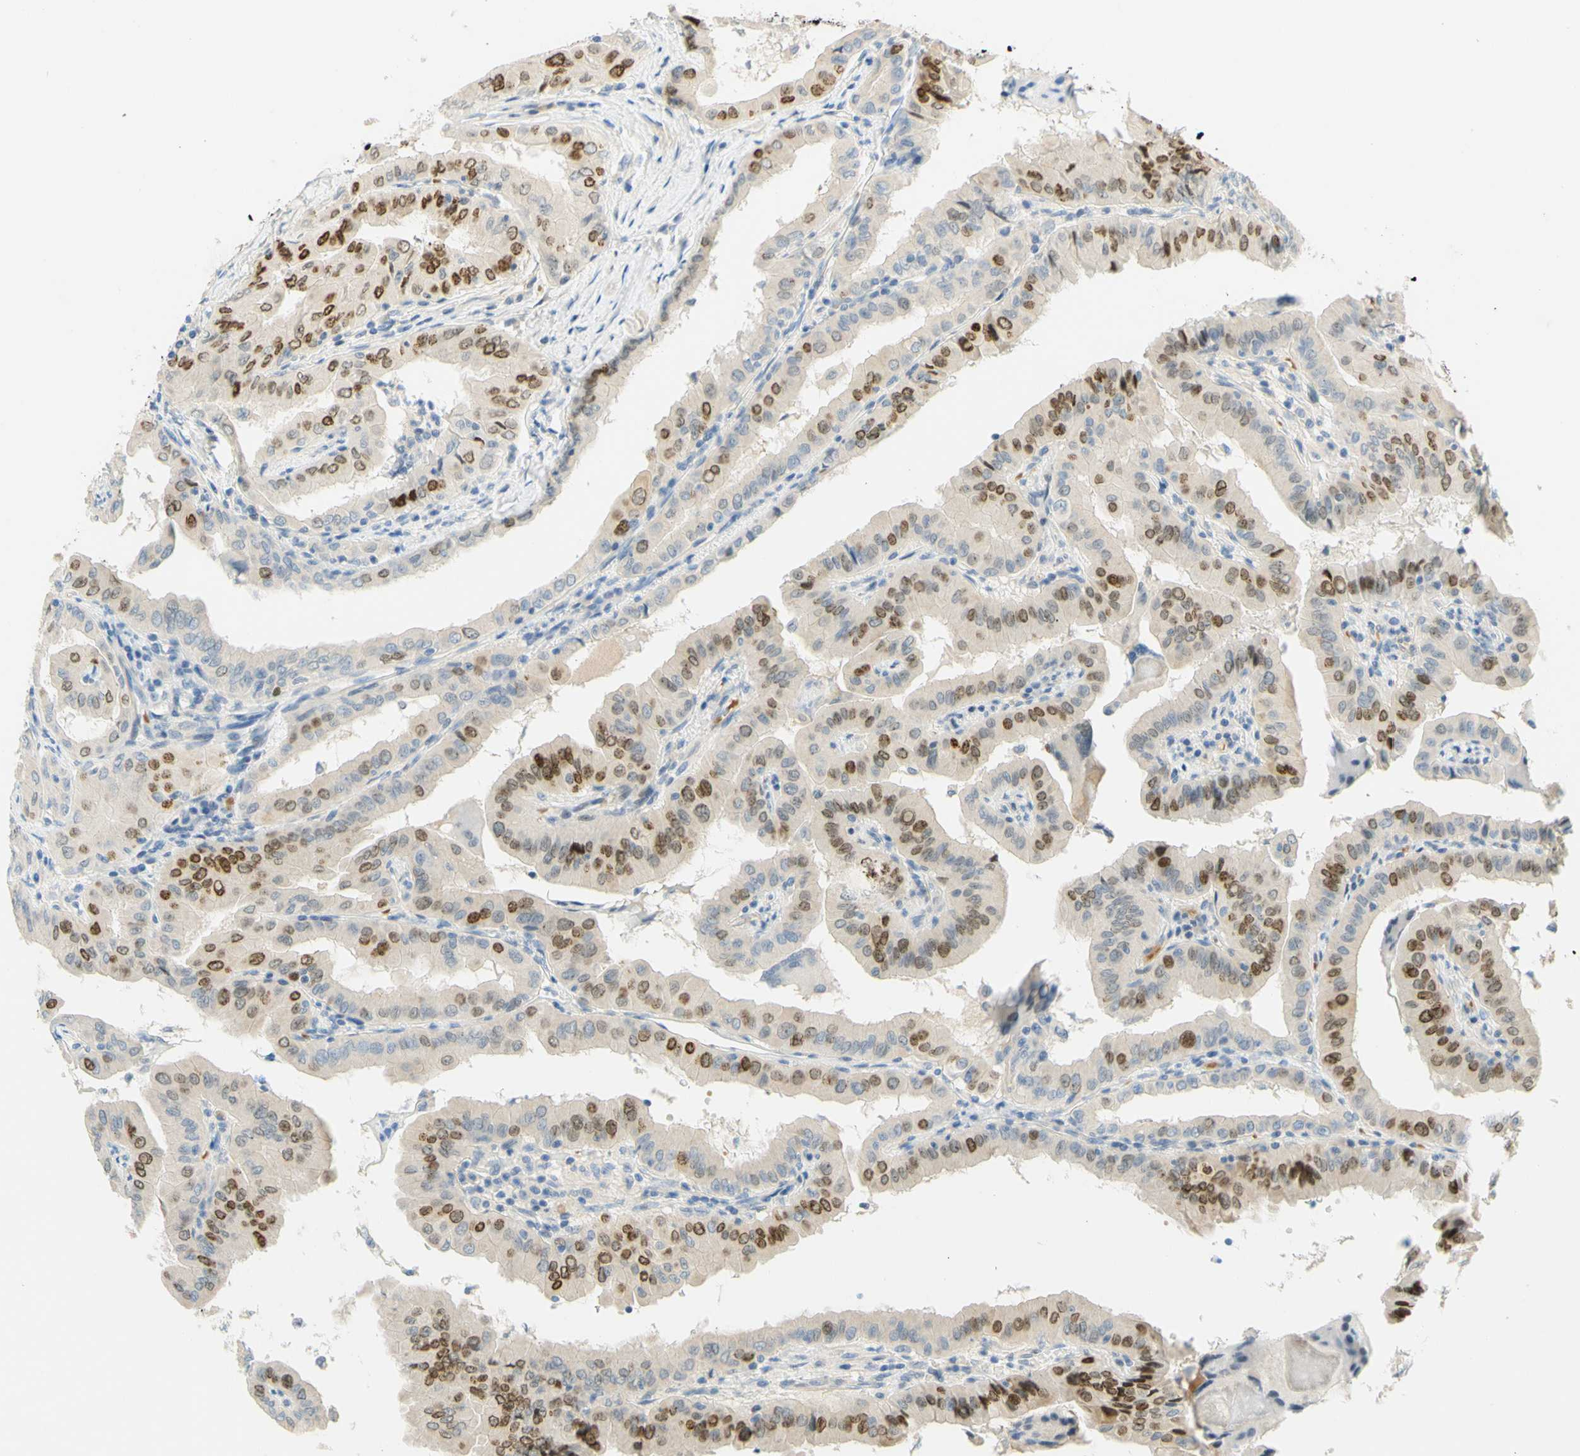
{"staining": {"intensity": "moderate", "quantity": "25%-75%", "location": "cytoplasmic/membranous,nuclear"}, "tissue": "thyroid cancer", "cell_type": "Tumor cells", "image_type": "cancer", "snomed": [{"axis": "morphology", "description": "Papillary adenocarcinoma, NOS"}, {"axis": "topography", "description": "Thyroid gland"}], "caption": "Brown immunohistochemical staining in thyroid cancer exhibits moderate cytoplasmic/membranous and nuclear expression in approximately 25%-75% of tumor cells. Using DAB (brown) and hematoxylin (blue) stains, captured at high magnification using brightfield microscopy.", "gene": "ENTREP2", "patient": {"sex": "male", "age": 33}}